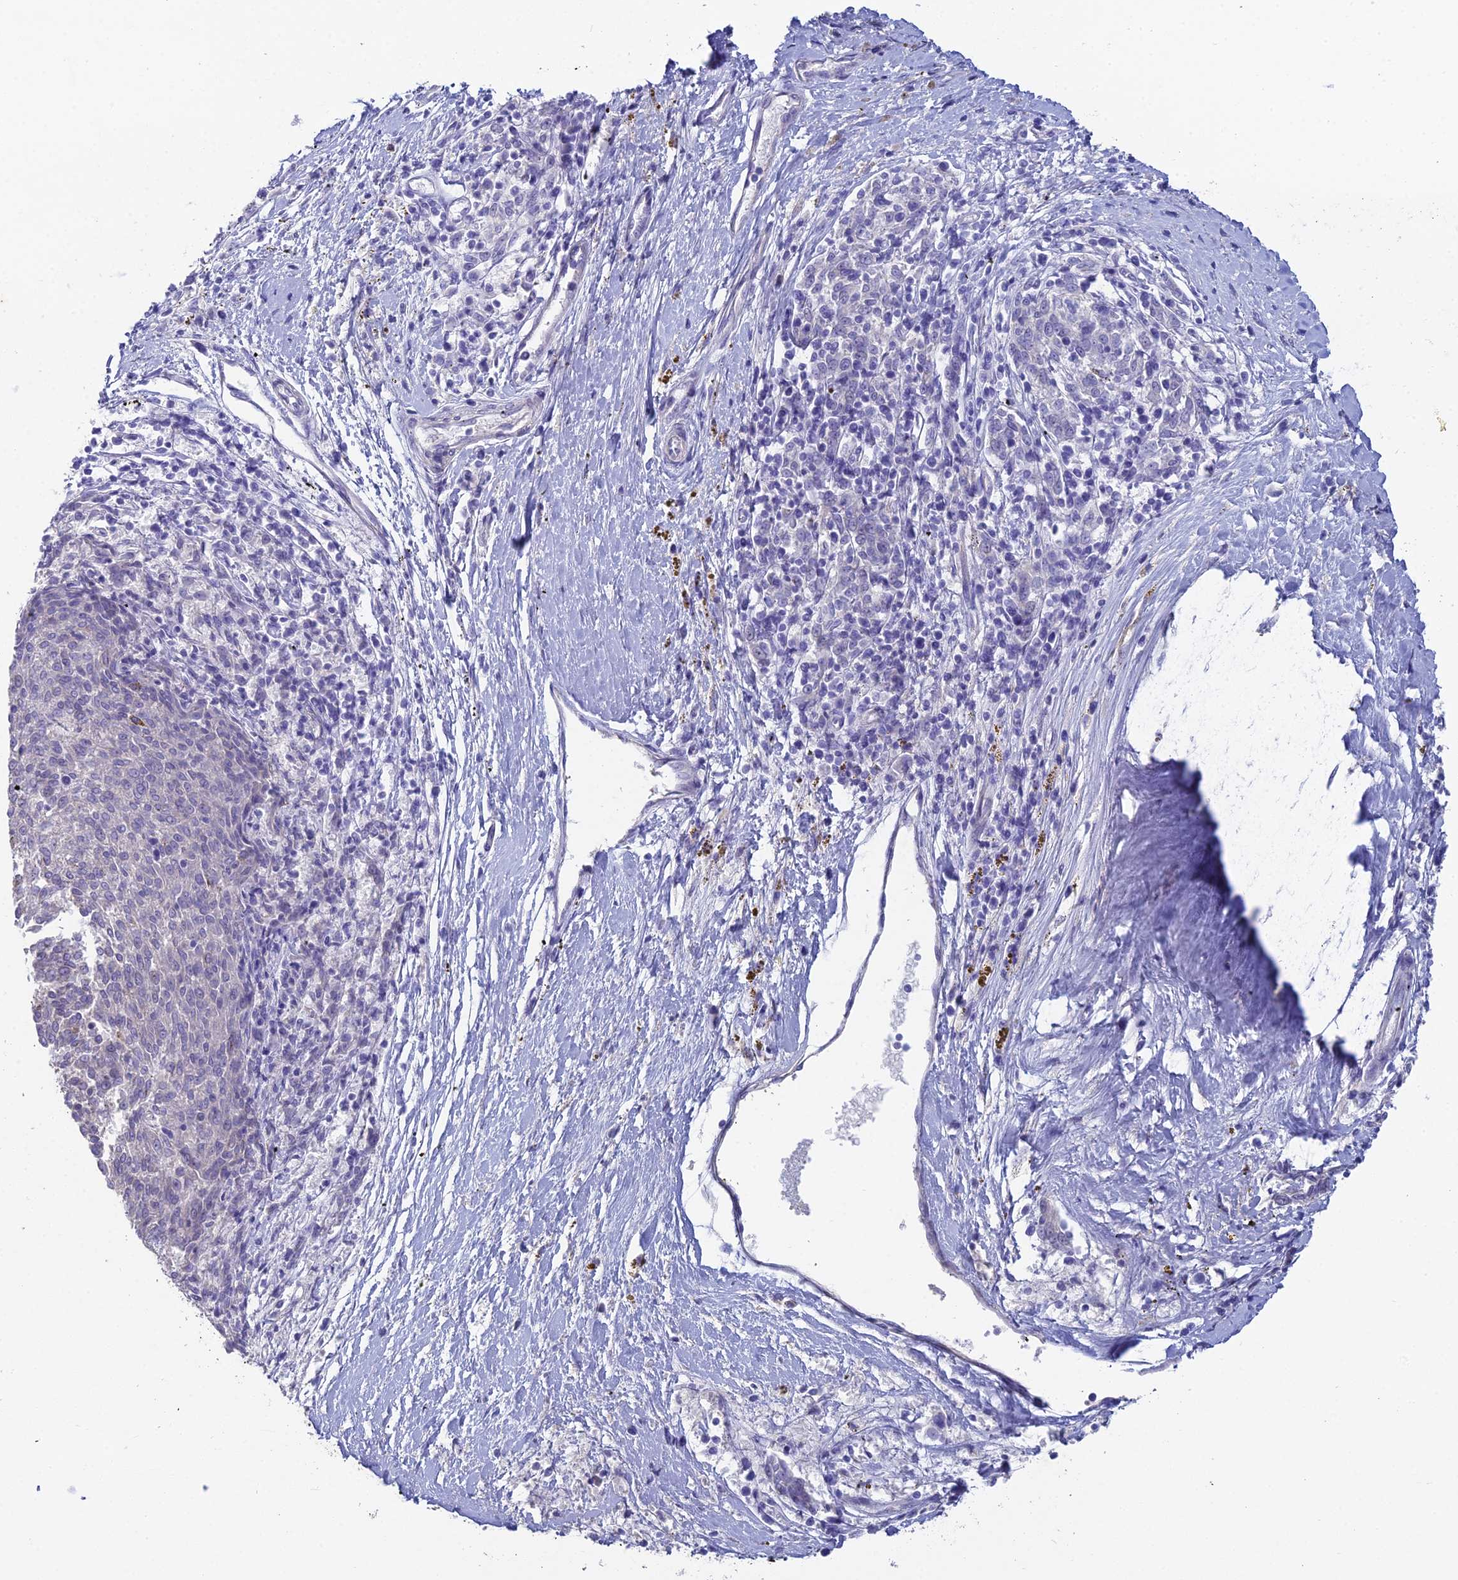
{"staining": {"intensity": "negative", "quantity": "none", "location": "none"}, "tissue": "melanoma", "cell_type": "Tumor cells", "image_type": "cancer", "snomed": [{"axis": "morphology", "description": "Malignant melanoma, NOS"}, {"axis": "topography", "description": "Skin"}], "caption": "Tumor cells are negative for protein expression in human melanoma. The staining was performed using DAB (3,3'-diaminobenzidine) to visualize the protein expression in brown, while the nuclei were stained in blue with hematoxylin (Magnification: 20x).", "gene": "NCAM1", "patient": {"sex": "female", "age": 72}}